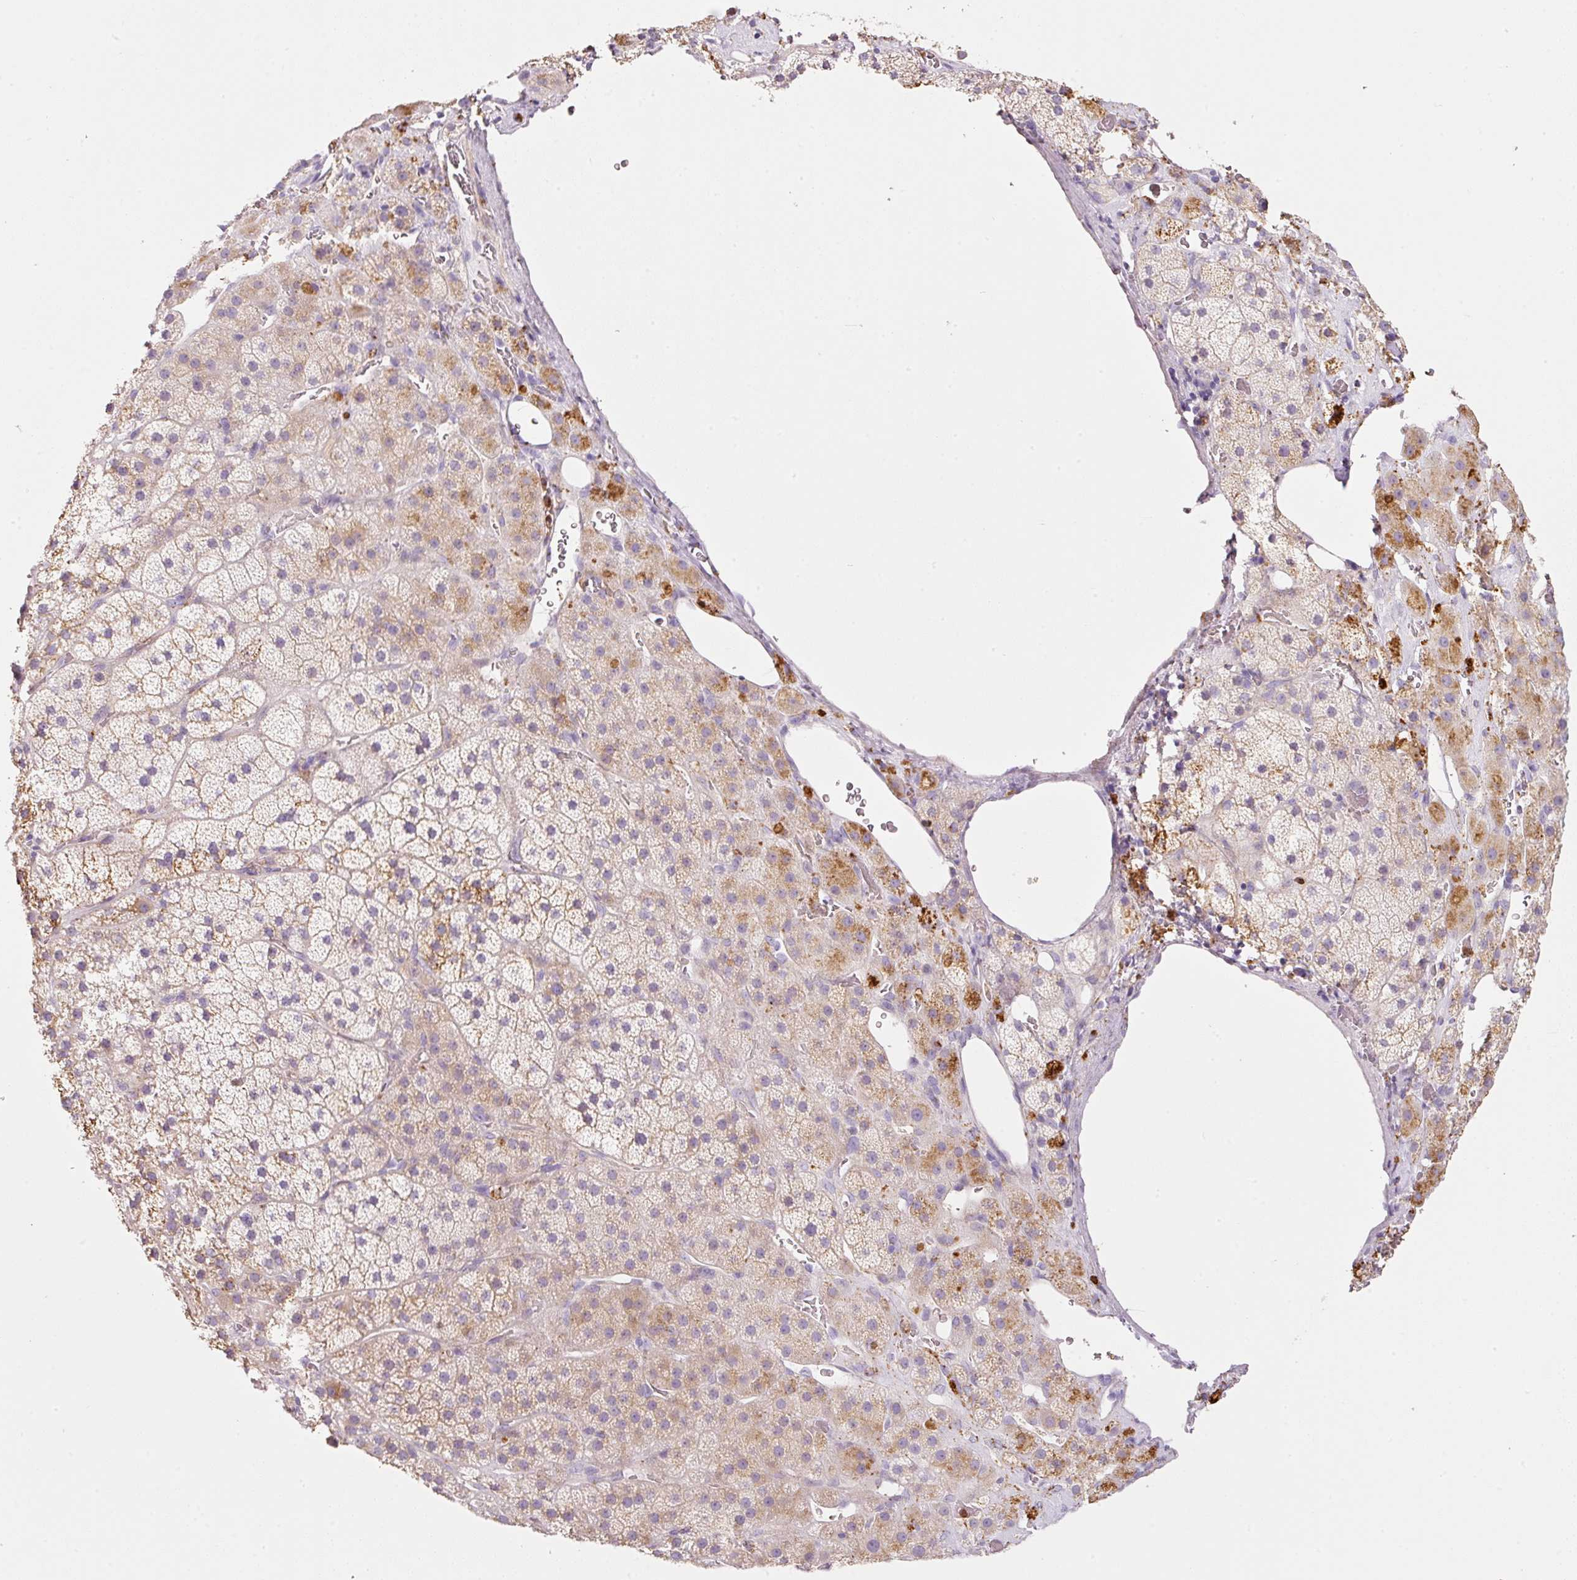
{"staining": {"intensity": "moderate", "quantity": ">75%", "location": "cytoplasmic/membranous"}, "tissue": "adrenal gland", "cell_type": "Glandular cells", "image_type": "normal", "snomed": [{"axis": "morphology", "description": "Normal tissue, NOS"}, {"axis": "topography", "description": "Adrenal gland"}], "caption": "Adrenal gland stained with DAB IHC shows medium levels of moderate cytoplasmic/membranous positivity in about >75% of glandular cells. (DAB (3,3'-diaminobenzidine) = brown stain, brightfield microscopy at high magnification).", "gene": "TMC8", "patient": {"sex": "male", "age": 57}}